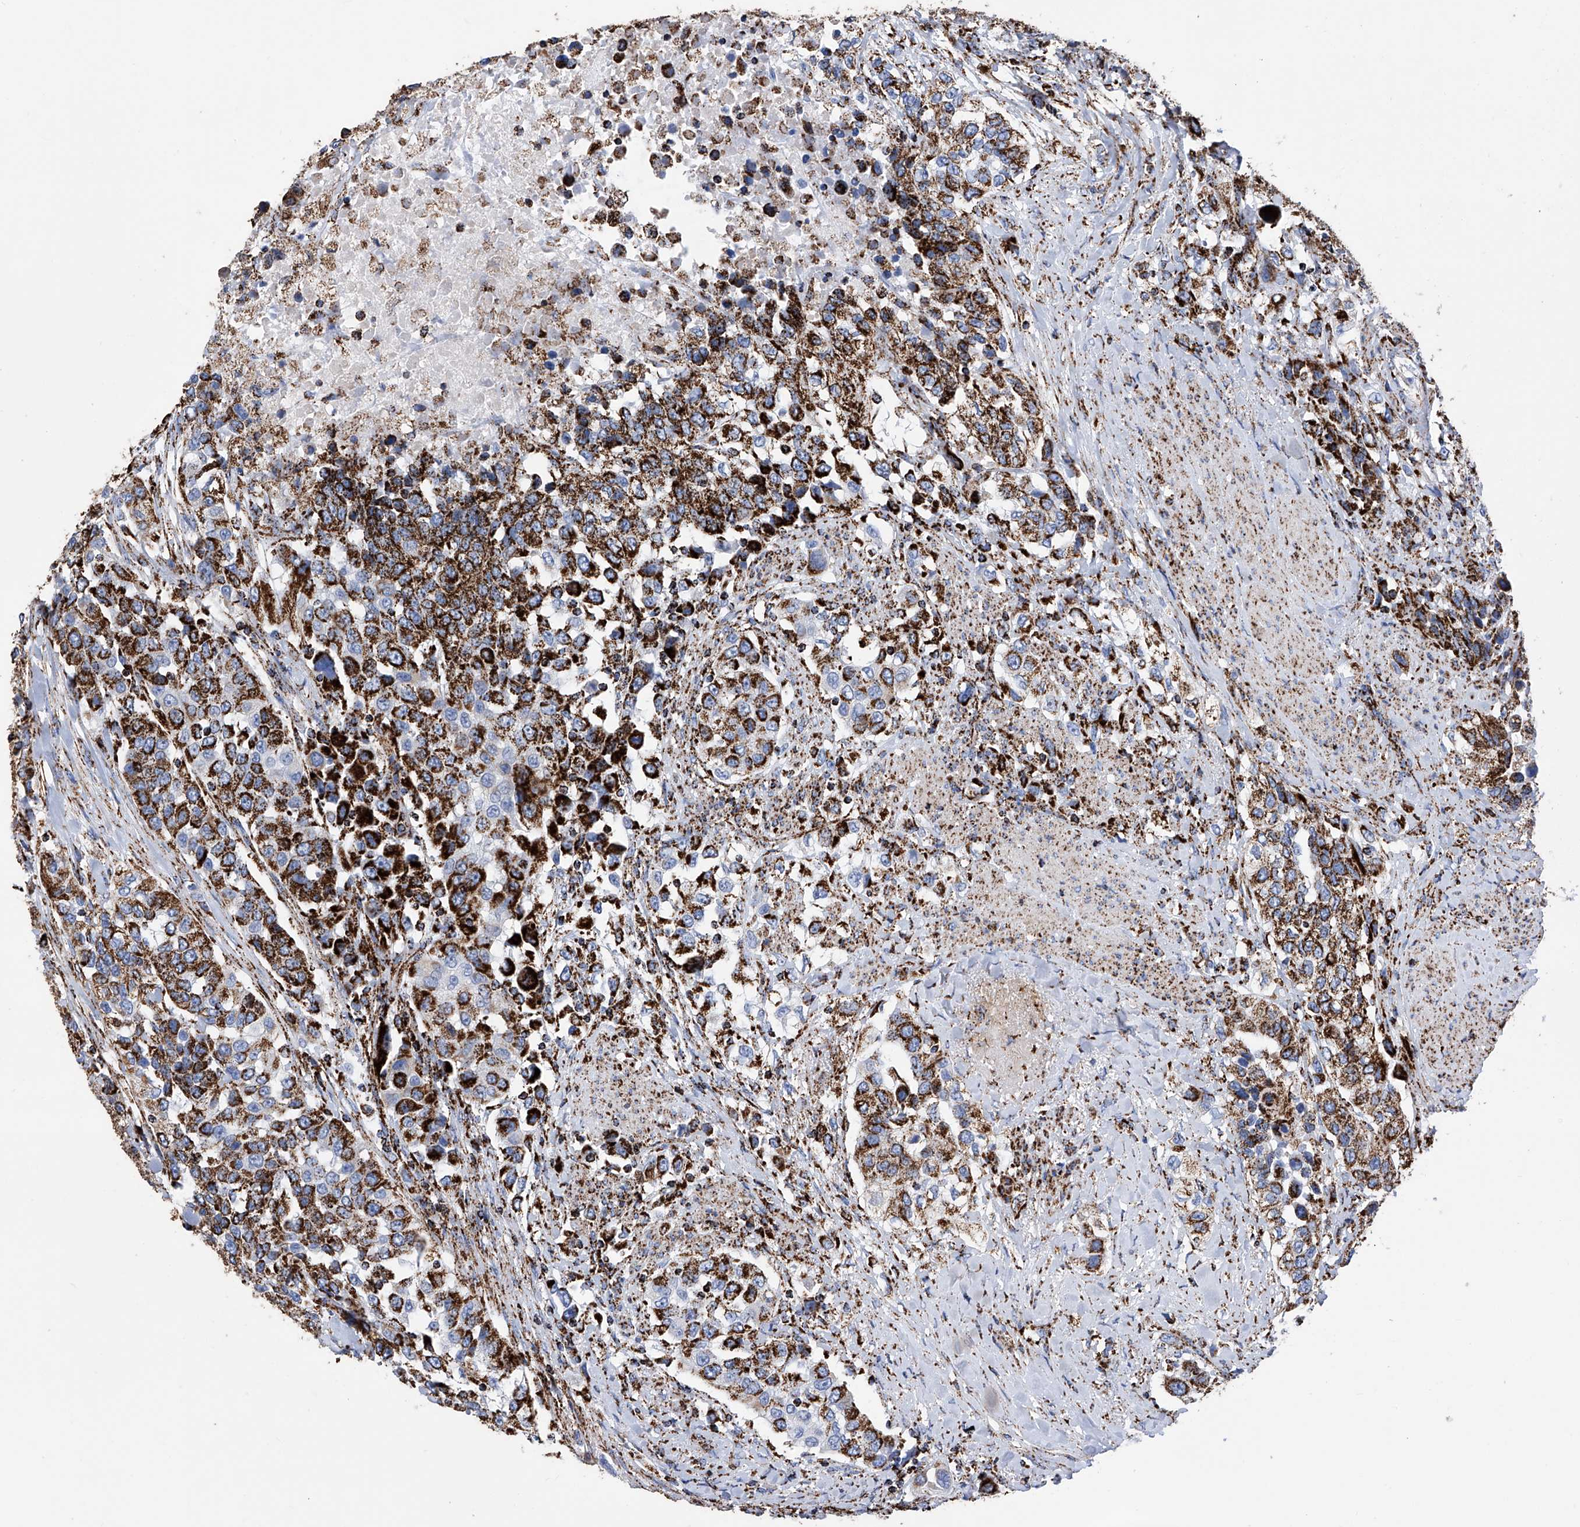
{"staining": {"intensity": "strong", "quantity": ">75%", "location": "cytoplasmic/membranous"}, "tissue": "urothelial cancer", "cell_type": "Tumor cells", "image_type": "cancer", "snomed": [{"axis": "morphology", "description": "Urothelial carcinoma, High grade"}, {"axis": "topography", "description": "Urinary bladder"}], "caption": "Protein expression by IHC displays strong cytoplasmic/membranous expression in approximately >75% of tumor cells in urothelial carcinoma (high-grade).", "gene": "ATP5PF", "patient": {"sex": "female", "age": 80}}